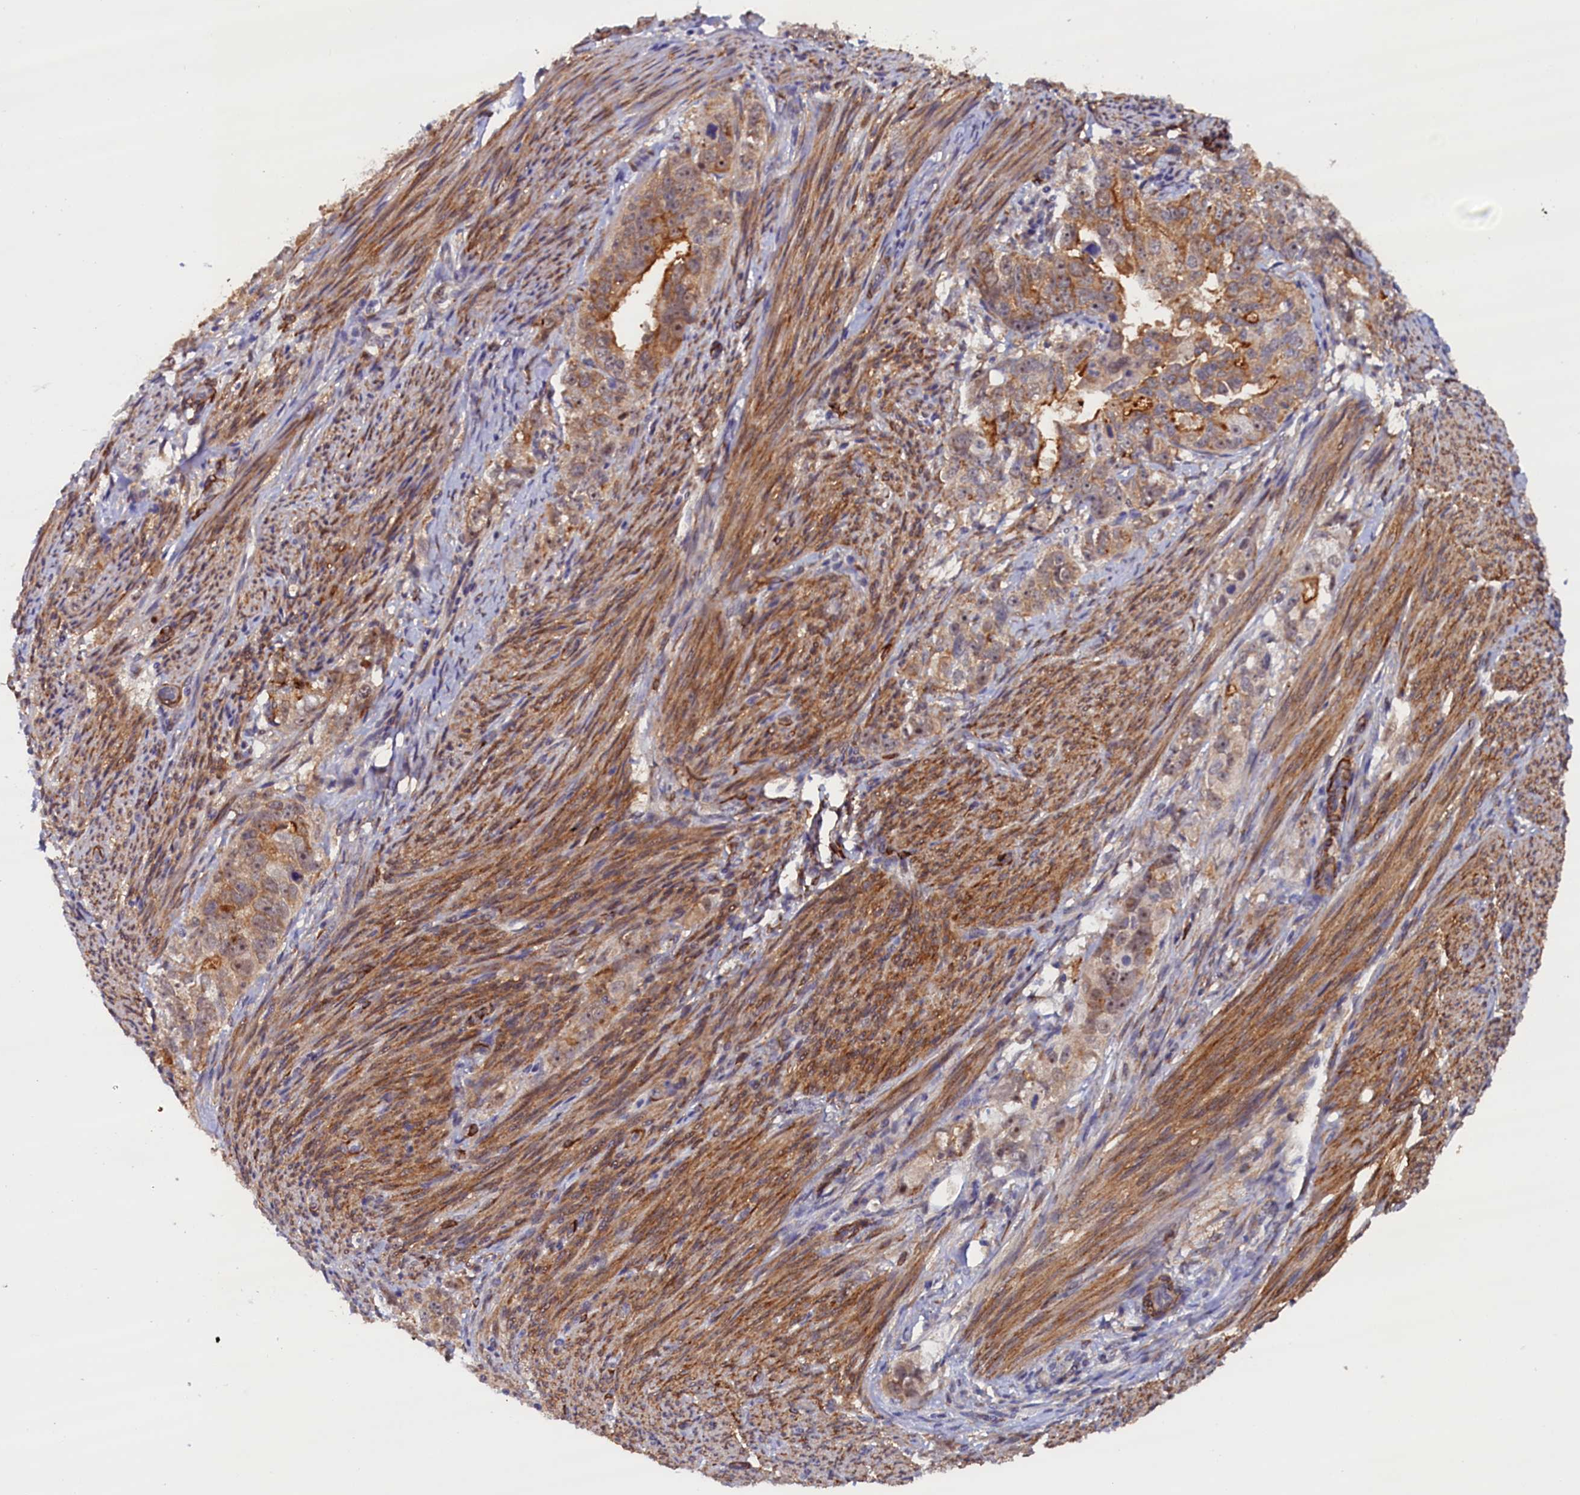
{"staining": {"intensity": "moderate", "quantity": ">75%", "location": "cytoplasmic/membranous,nuclear"}, "tissue": "endometrial cancer", "cell_type": "Tumor cells", "image_type": "cancer", "snomed": [{"axis": "morphology", "description": "Adenocarcinoma, NOS"}, {"axis": "topography", "description": "Endometrium"}], "caption": "Moderate cytoplasmic/membranous and nuclear expression for a protein is present in approximately >75% of tumor cells of endometrial cancer (adenocarcinoma) using immunohistochemistry (IHC).", "gene": "PACSIN3", "patient": {"sex": "female", "age": 65}}